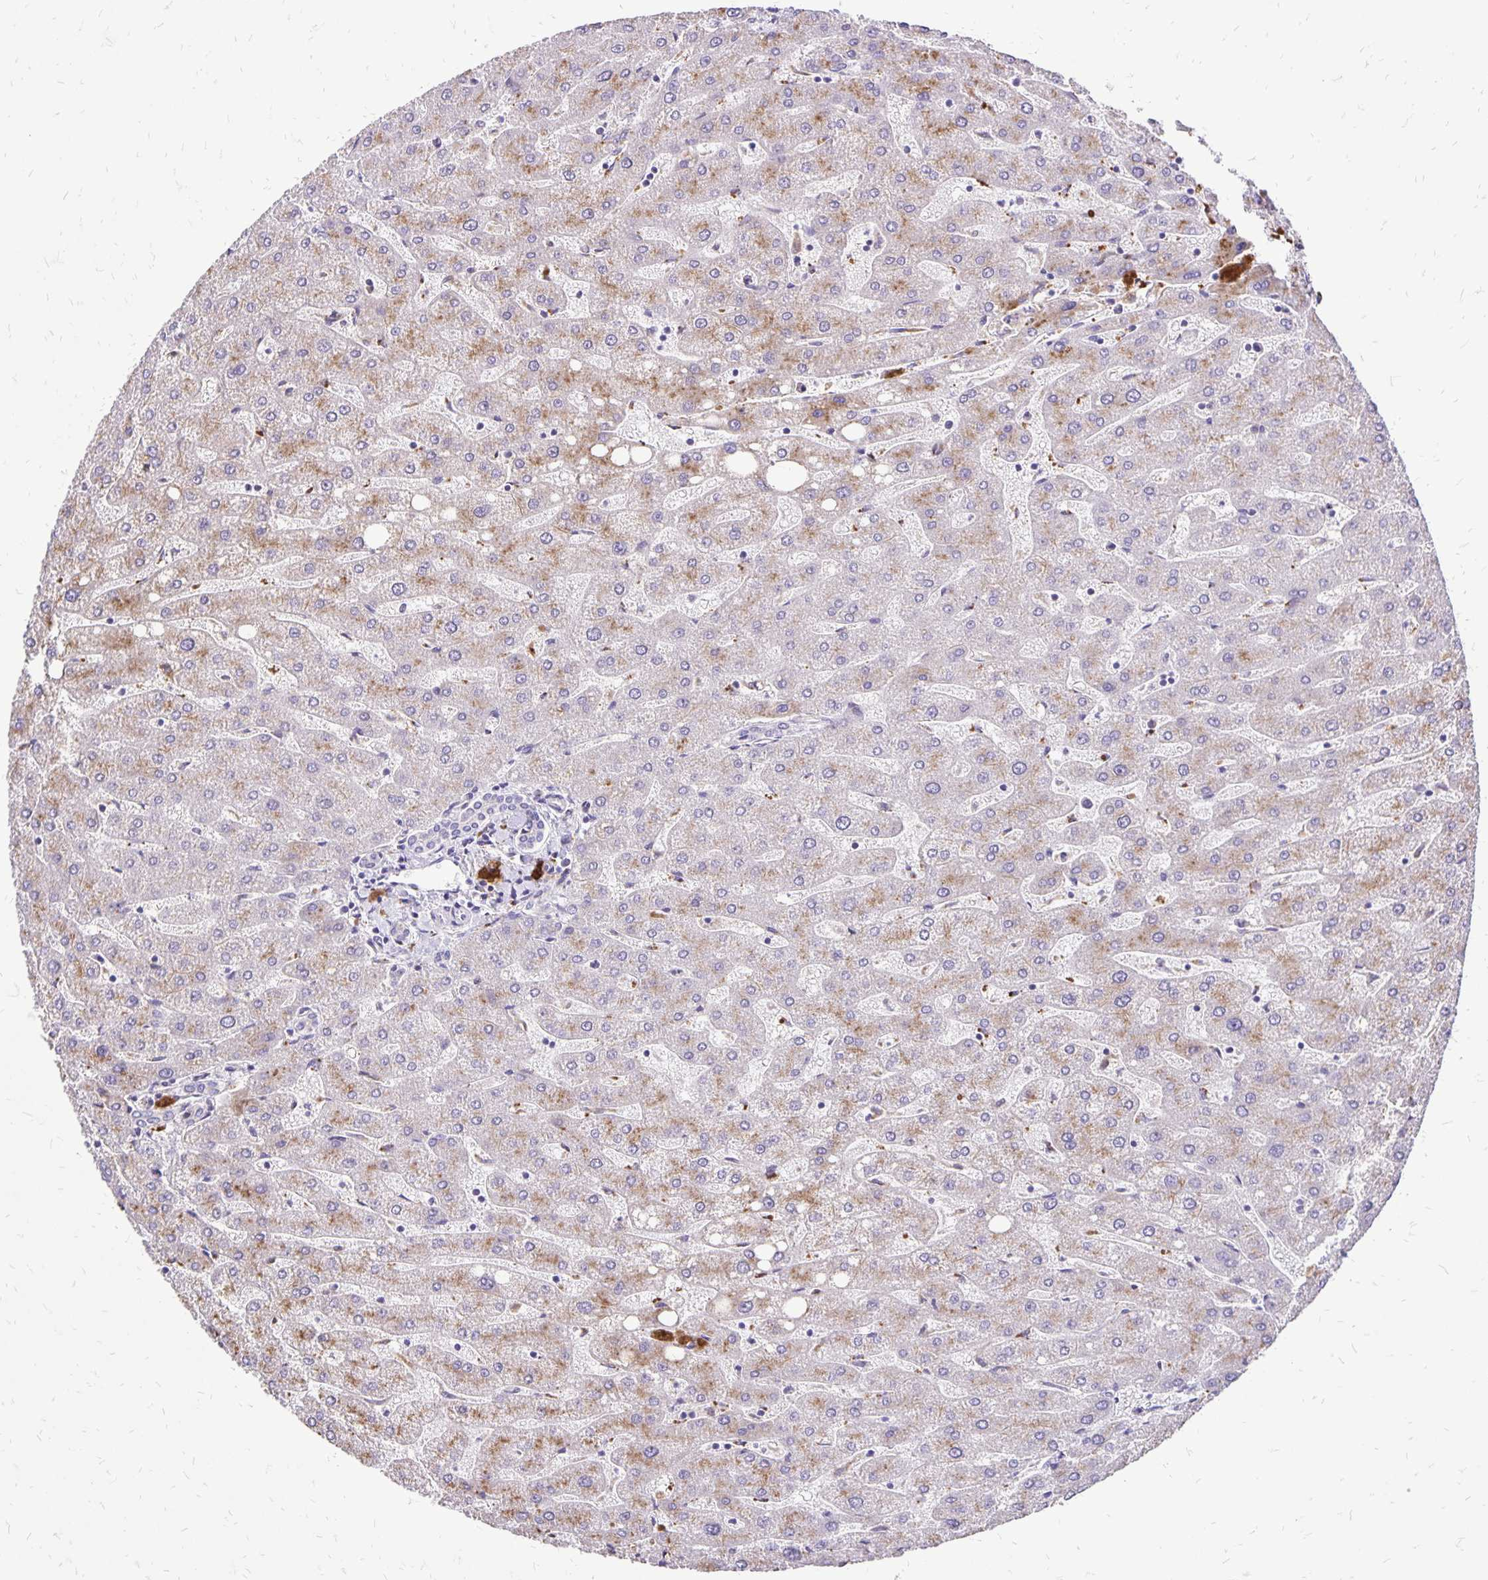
{"staining": {"intensity": "negative", "quantity": "none", "location": "none"}, "tissue": "liver", "cell_type": "Cholangiocytes", "image_type": "normal", "snomed": [{"axis": "morphology", "description": "Normal tissue, NOS"}, {"axis": "topography", "description": "Liver"}], "caption": "An immunohistochemistry (IHC) image of normal liver is shown. There is no staining in cholangiocytes of liver.", "gene": "EIF5A", "patient": {"sex": "male", "age": 67}}